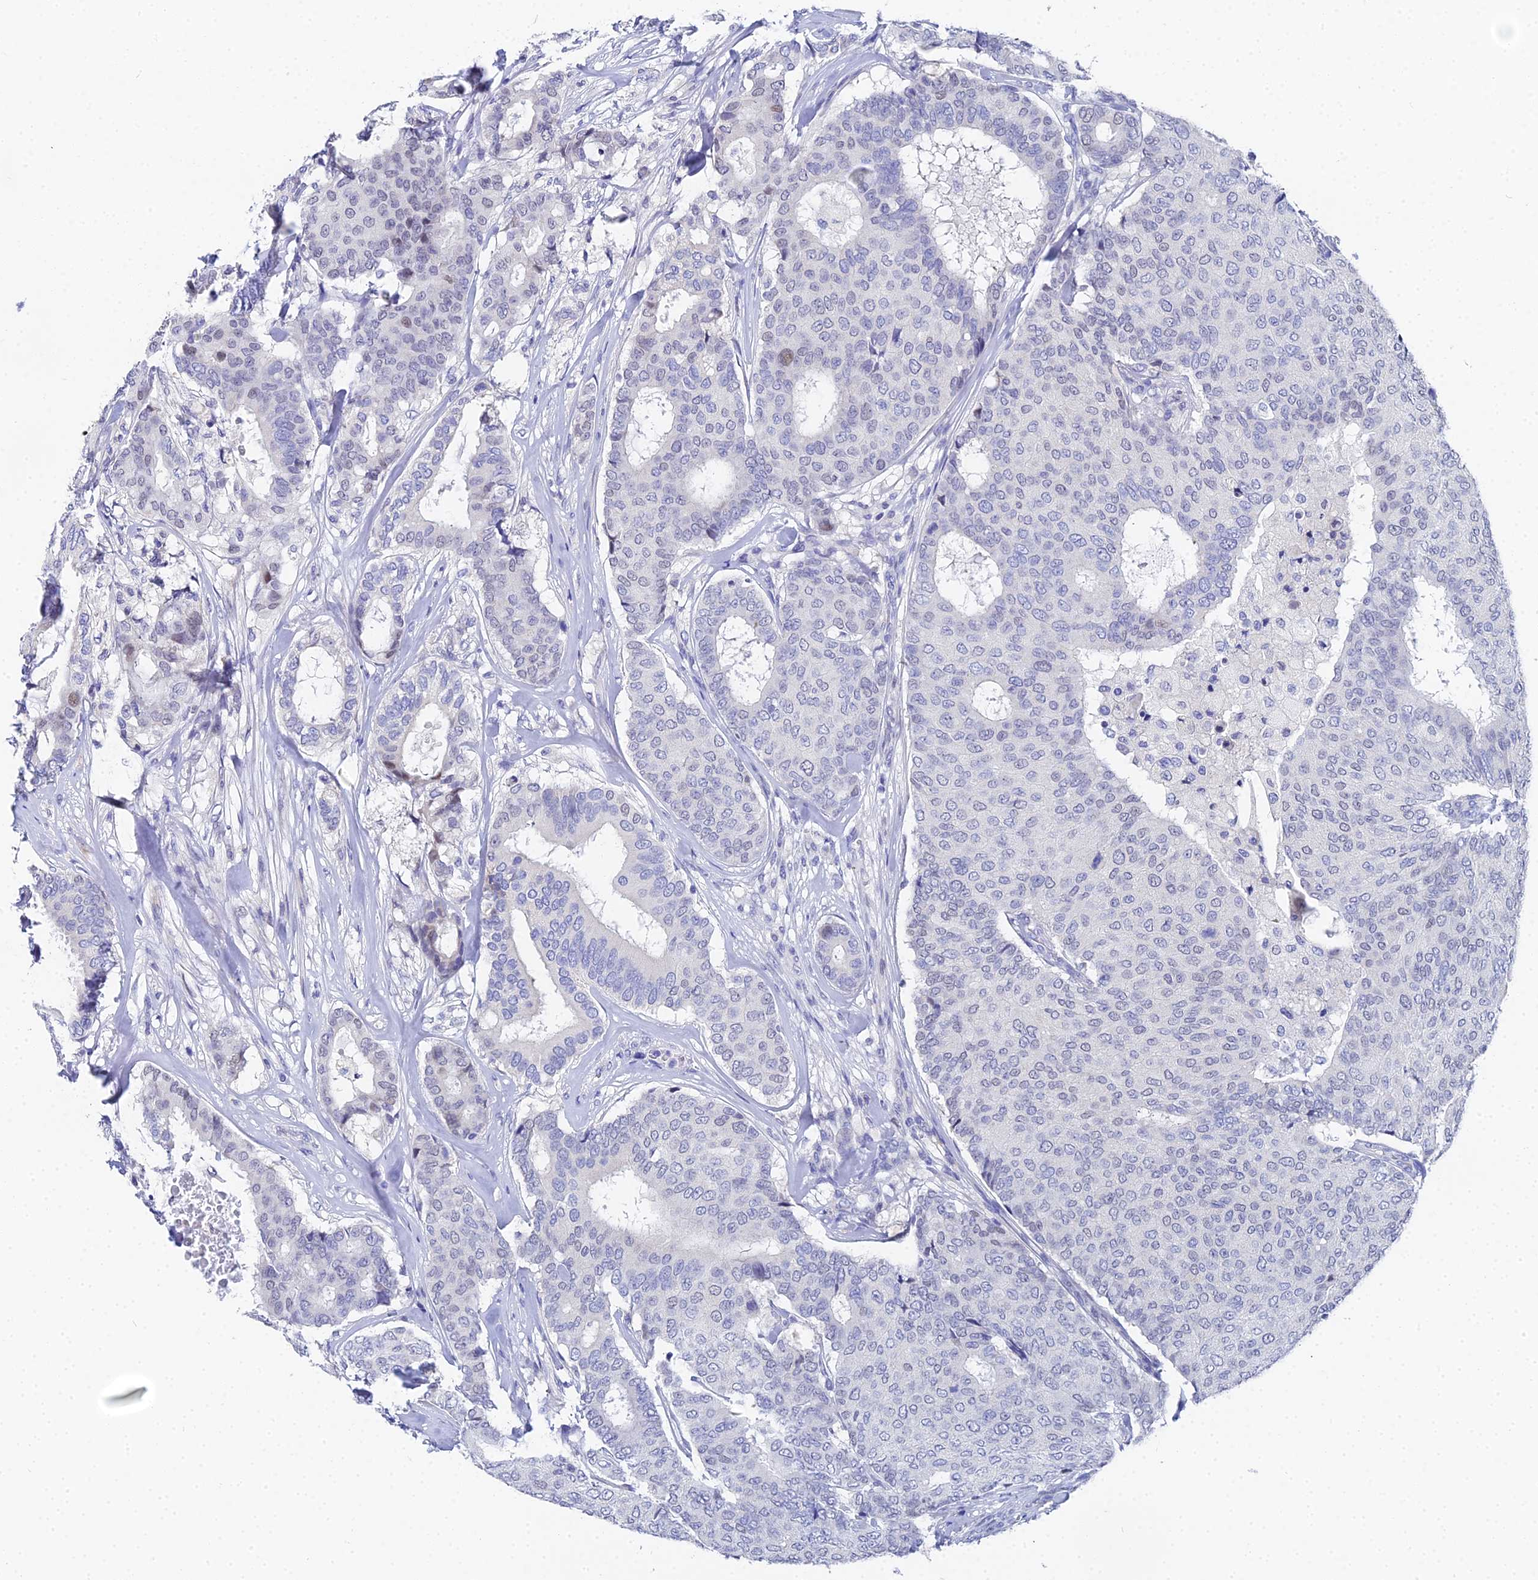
{"staining": {"intensity": "weak", "quantity": "<25%", "location": "nuclear"}, "tissue": "breast cancer", "cell_type": "Tumor cells", "image_type": "cancer", "snomed": [{"axis": "morphology", "description": "Duct carcinoma"}, {"axis": "topography", "description": "Breast"}], "caption": "Immunohistochemistry of human breast infiltrating ductal carcinoma shows no positivity in tumor cells. The staining was performed using DAB to visualize the protein expression in brown, while the nuclei were stained in blue with hematoxylin (Magnification: 20x).", "gene": "OCM", "patient": {"sex": "female", "age": 75}}